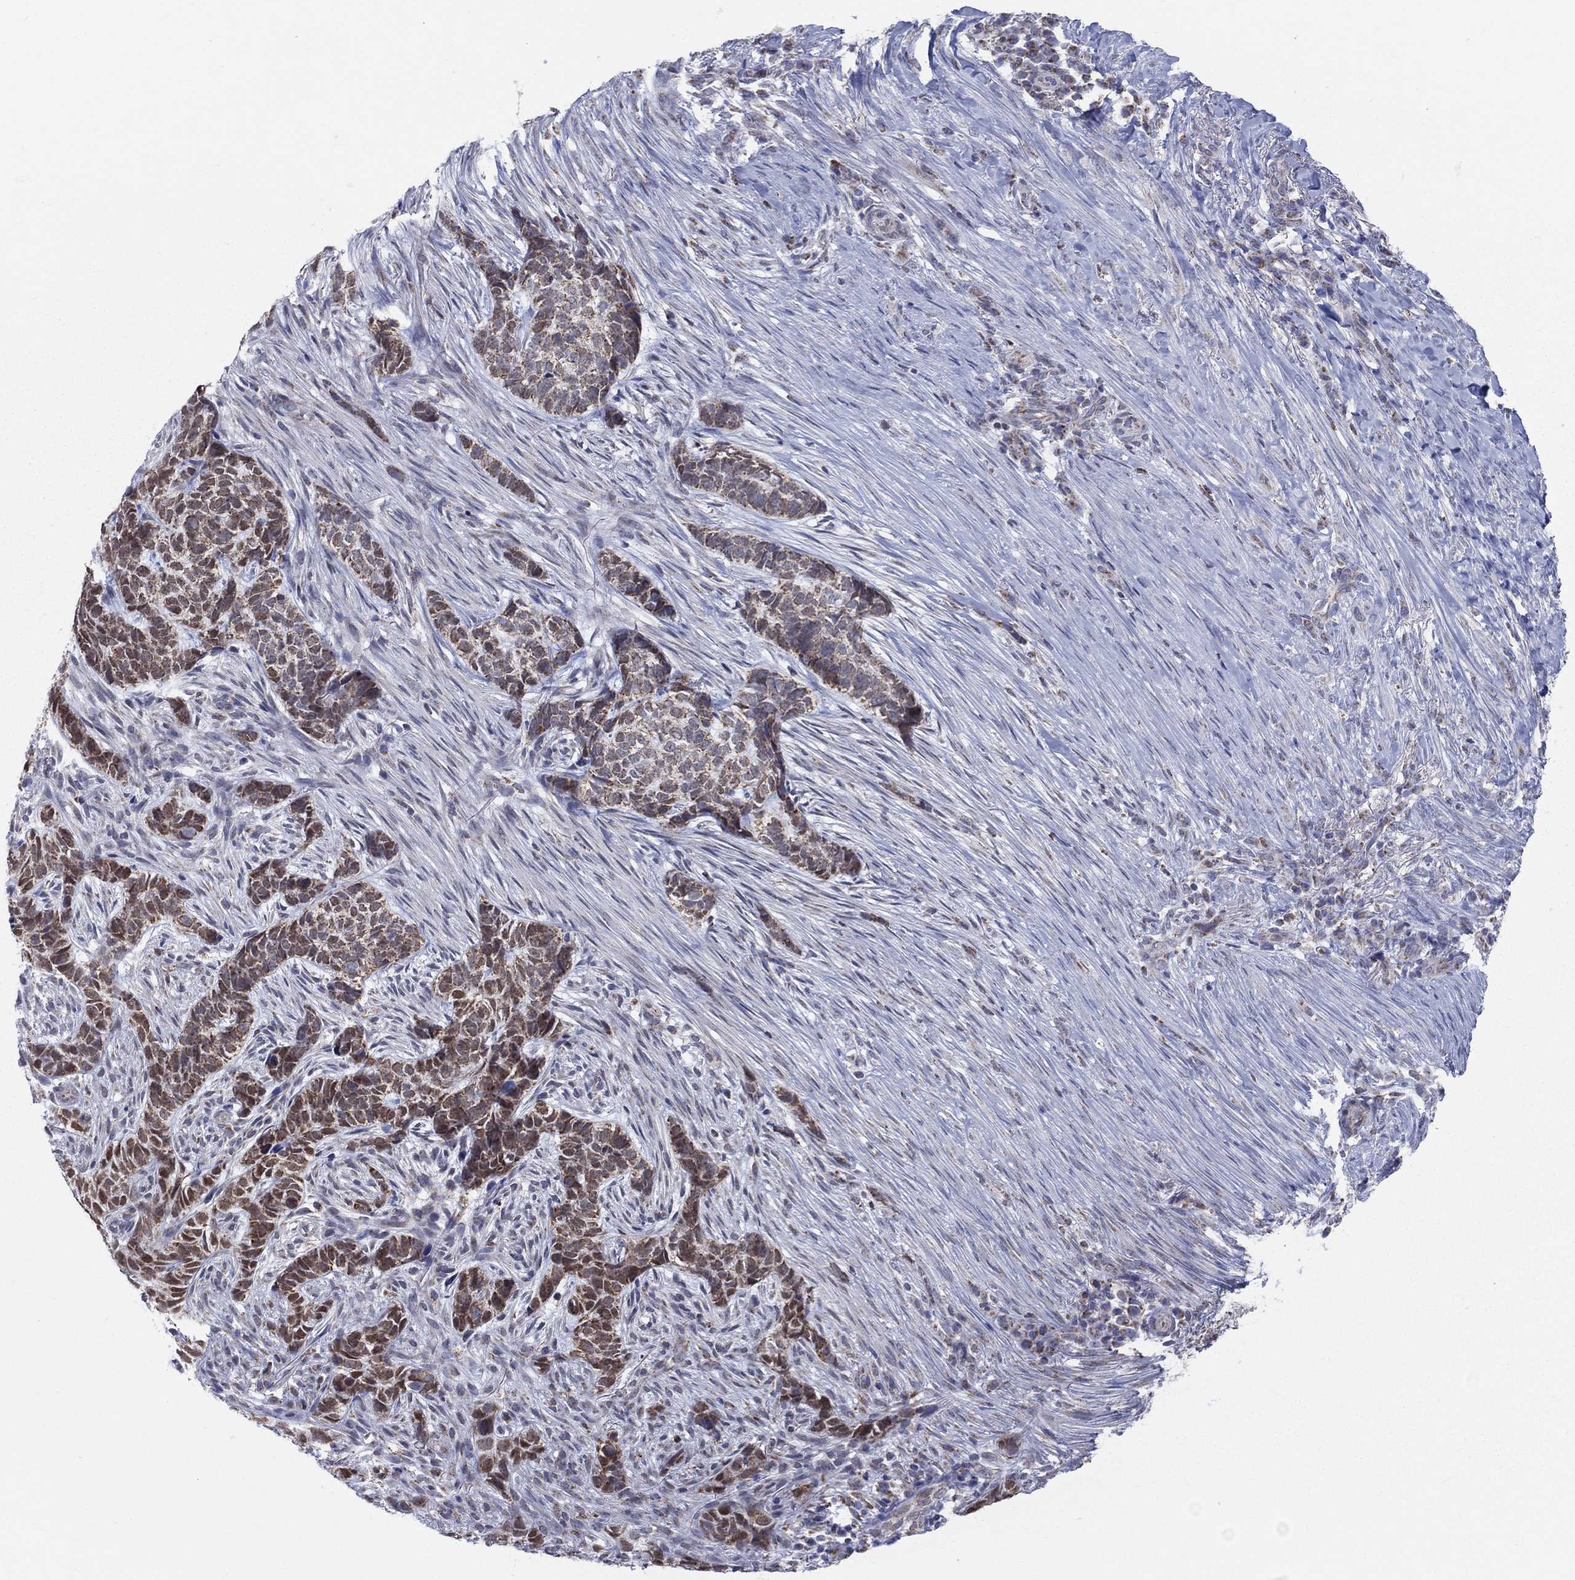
{"staining": {"intensity": "strong", "quantity": "25%-75%", "location": "nuclear"}, "tissue": "skin cancer", "cell_type": "Tumor cells", "image_type": "cancer", "snomed": [{"axis": "morphology", "description": "Basal cell carcinoma"}, {"axis": "topography", "description": "Skin"}], "caption": "Skin cancer tissue reveals strong nuclear expression in approximately 25%-75% of tumor cells", "gene": "KISS1R", "patient": {"sex": "female", "age": 69}}